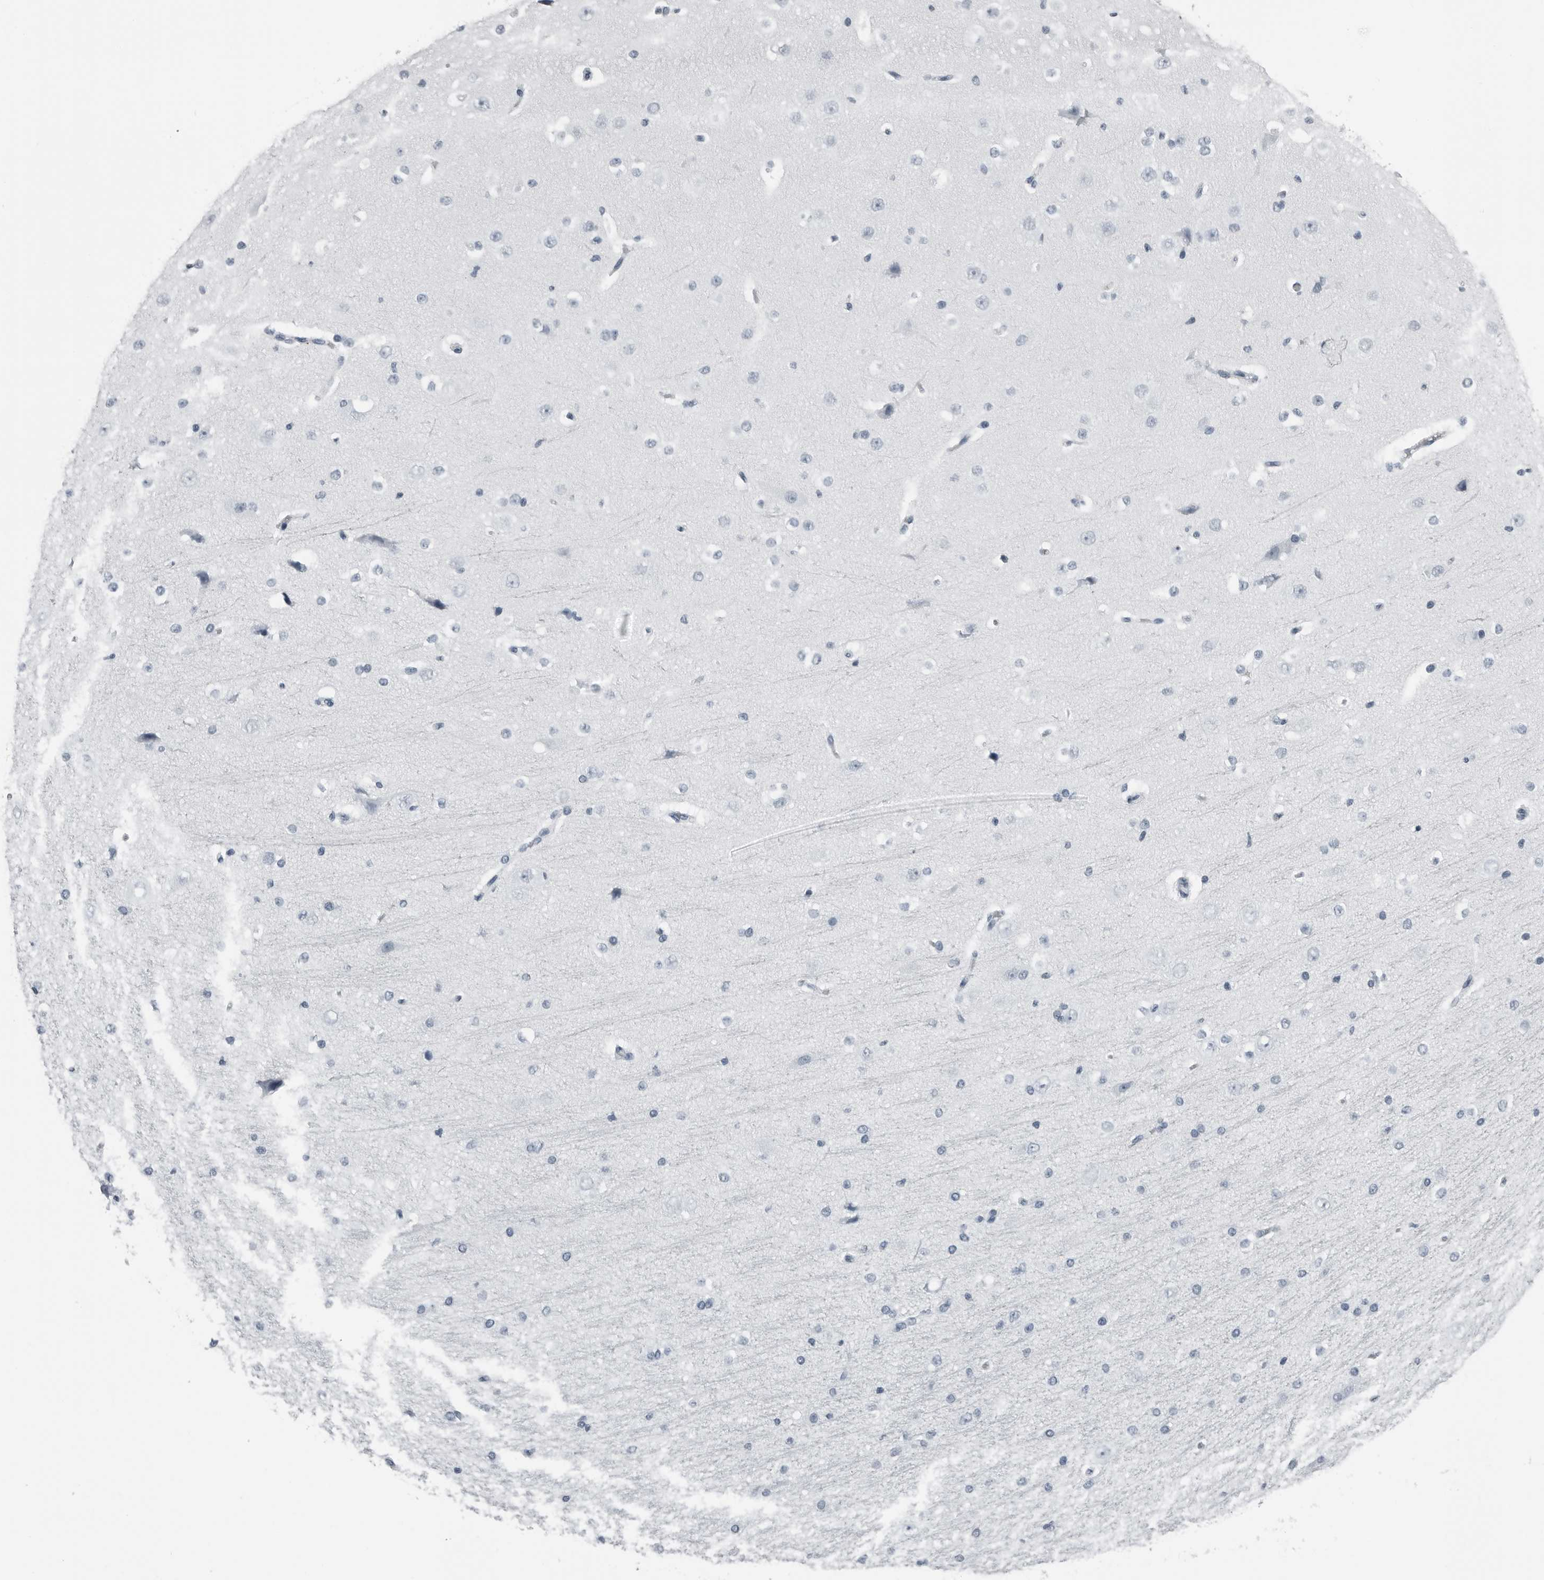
{"staining": {"intensity": "negative", "quantity": "none", "location": "none"}, "tissue": "cerebral cortex", "cell_type": "Endothelial cells", "image_type": "normal", "snomed": [{"axis": "morphology", "description": "Normal tissue, NOS"}, {"axis": "morphology", "description": "Developmental malformation"}, {"axis": "topography", "description": "Cerebral cortex"}], "caption": "Immunohistochemistry (IHC) micrograph of normal cerebral cortex: human cerebral cortex stained with DAB (3,3'-diaminobenzidine) demonstrates no significant protein positivity in endothelial cells. The staining is performed using DAB (3,3'-diaminobenzidine) brown chromogen with nuclei counter-stained in using hematoxylin.", "gene": "PRSS1", "patient": {"sex": "female", "age": 30}}